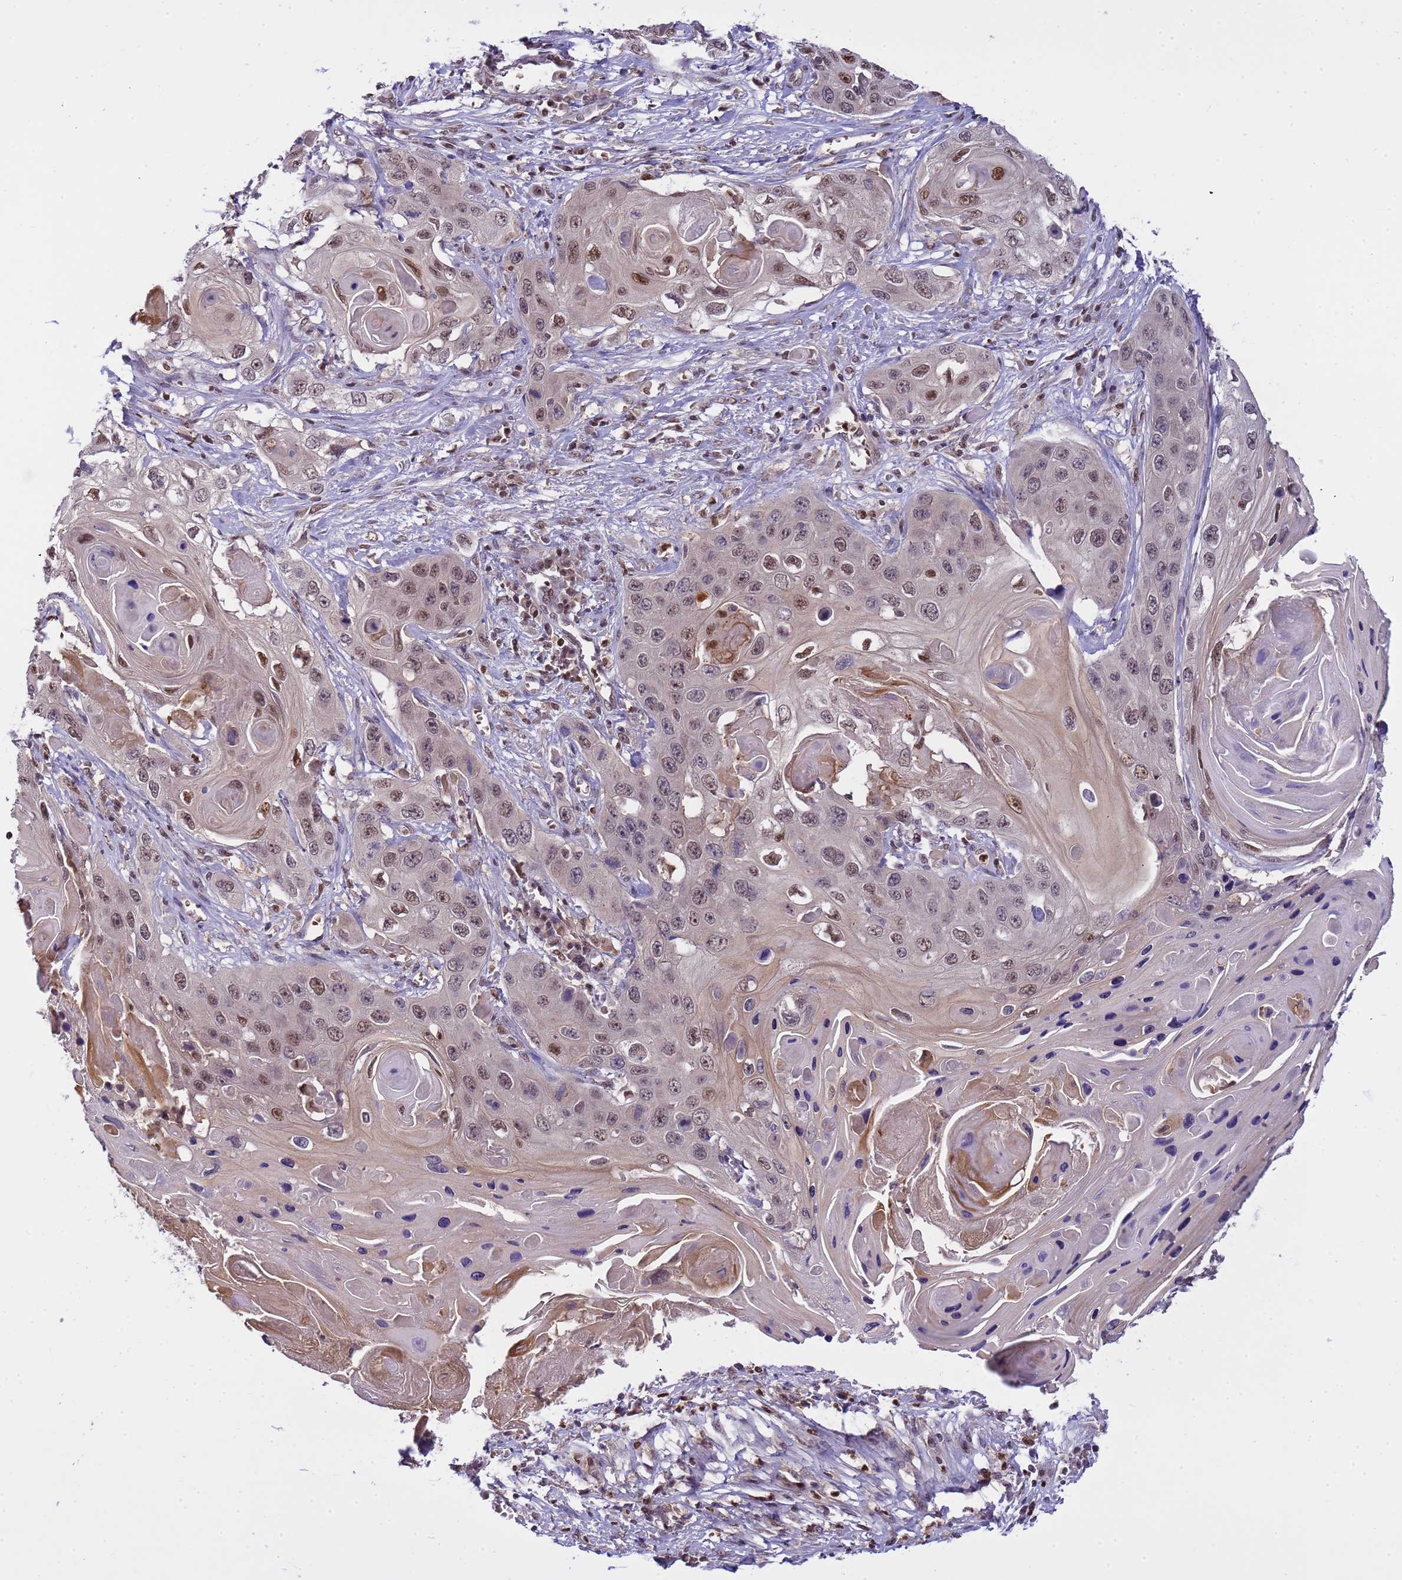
{"staining": {"intensity": "moderate", "quantity": "25%-75%", "location": "nuclear"}, "tissue": "skin cancer", "cell_type": "Tumor cells", "image_type": "cancer", "snomed": [{"axis": "morphology", "description": "Squamous cell carcinoma, NOS"}, {"axis": "topography", "description": "Skin"}], "caption": "Tumor cells exhibit moderate nuclear positivity in approximately 25%-75% of cells in skin cancer (squamous cell carcinoma).", "gene": "CD53", "patient": {"sex": "male", "age": 55}}